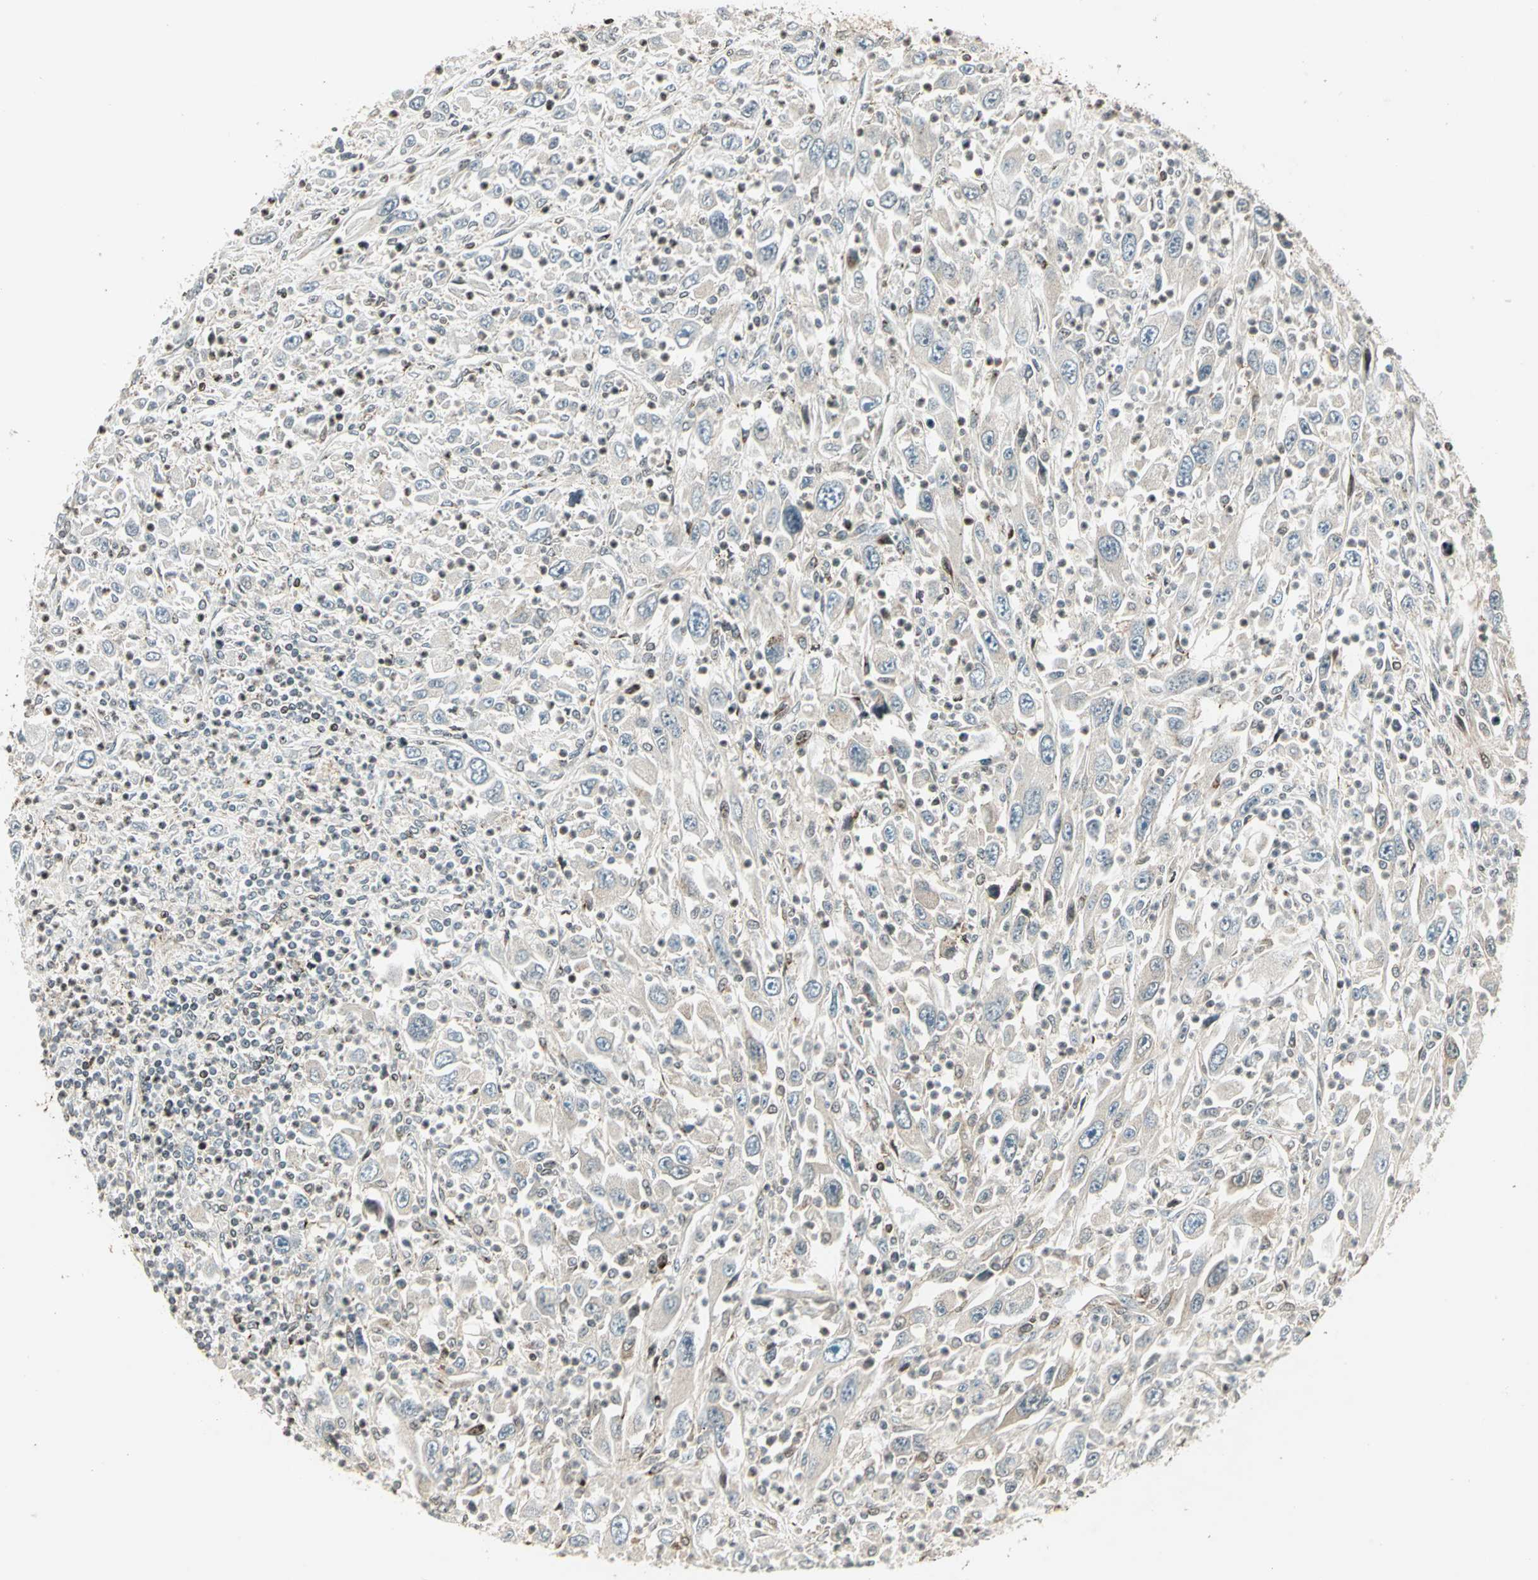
{"staining": {"intensity": "moderate", "quantity": "25%-75%", "location": "cytoplasmic/membranous,nuclear"}, "tissue": "melanoma", "cell_type": "Tumor cells", "image_type": "cancer", "snomed": [{"axis": "morphology", "description": "Malignant melanoma, Metastatic site"}, {"axis": "topography", "description": "Skin"}], "caption": "Immunohistochemical staining of malignant melanoma (metastatic site) reveals medium levels of moderate cytoplasmic/membranous and nuclear protein positivity in approximately 25%-75% of tumor cells. The protein is stained brown, and the nuclei are stained in blue (DAB (3,3'-diaminobenzidine) IHC with brightfield microscopy, high magnification).", "gene": "LGALS3", "patient": {"sex": "female", "age": 56}}